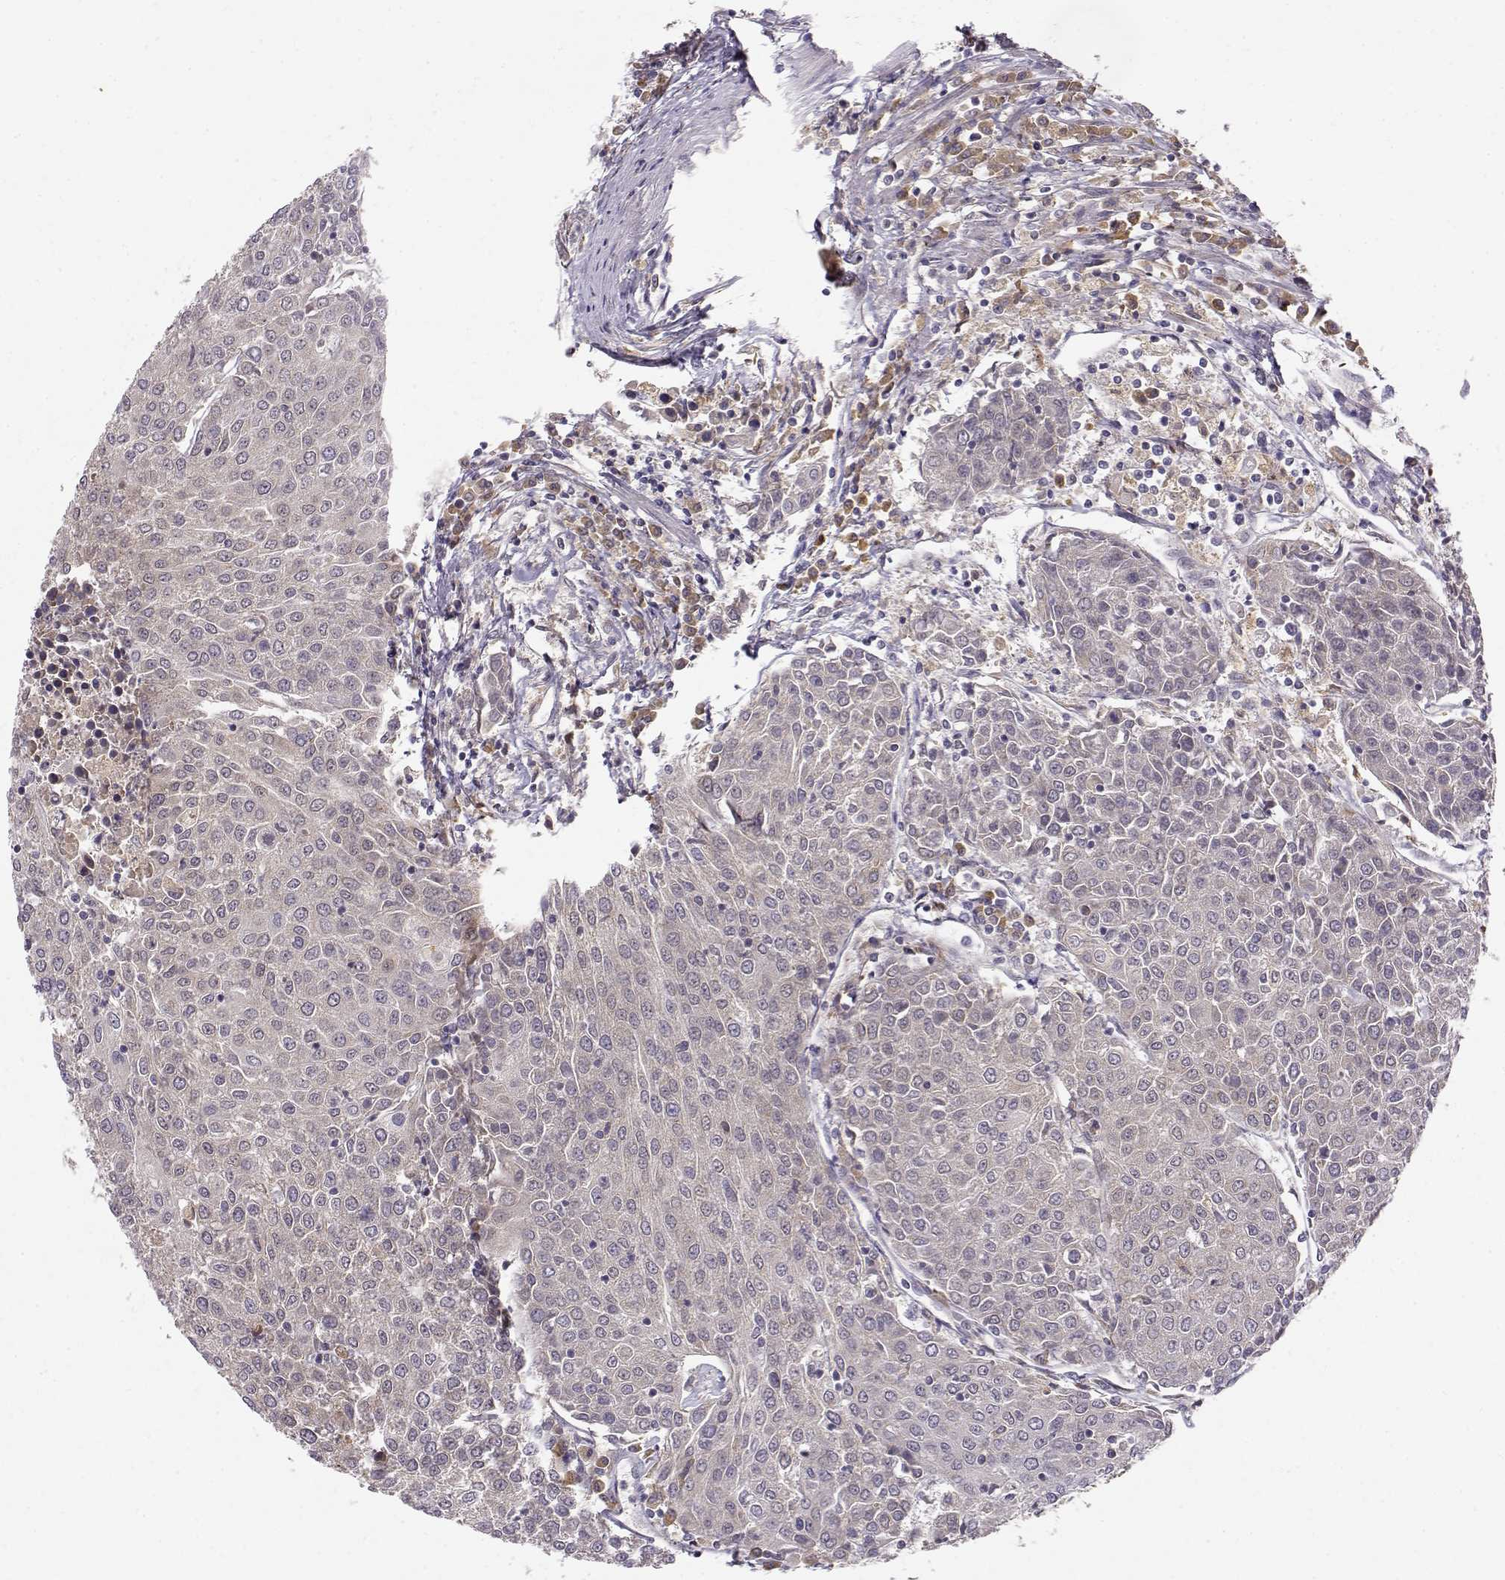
{"staining": {"intensity": "negative", "quantity": "none", "location": "none"}, "tissue": "urothelial cancer", "cell_type": "Tumor cells", "image_type": "cancer", "snomed": [{"axis": "morphology", "description": "Urothelial carcinoma, High grade"}, {"axis": "topography", "description": "Urinary bladder"}], "caption": "DAB immunohistochemical staining of urothelial cancer demonstrates no significant expression in tumor cells.", "gene": "ERGIC2", "patient": {"sex": "female", "age": 85}}